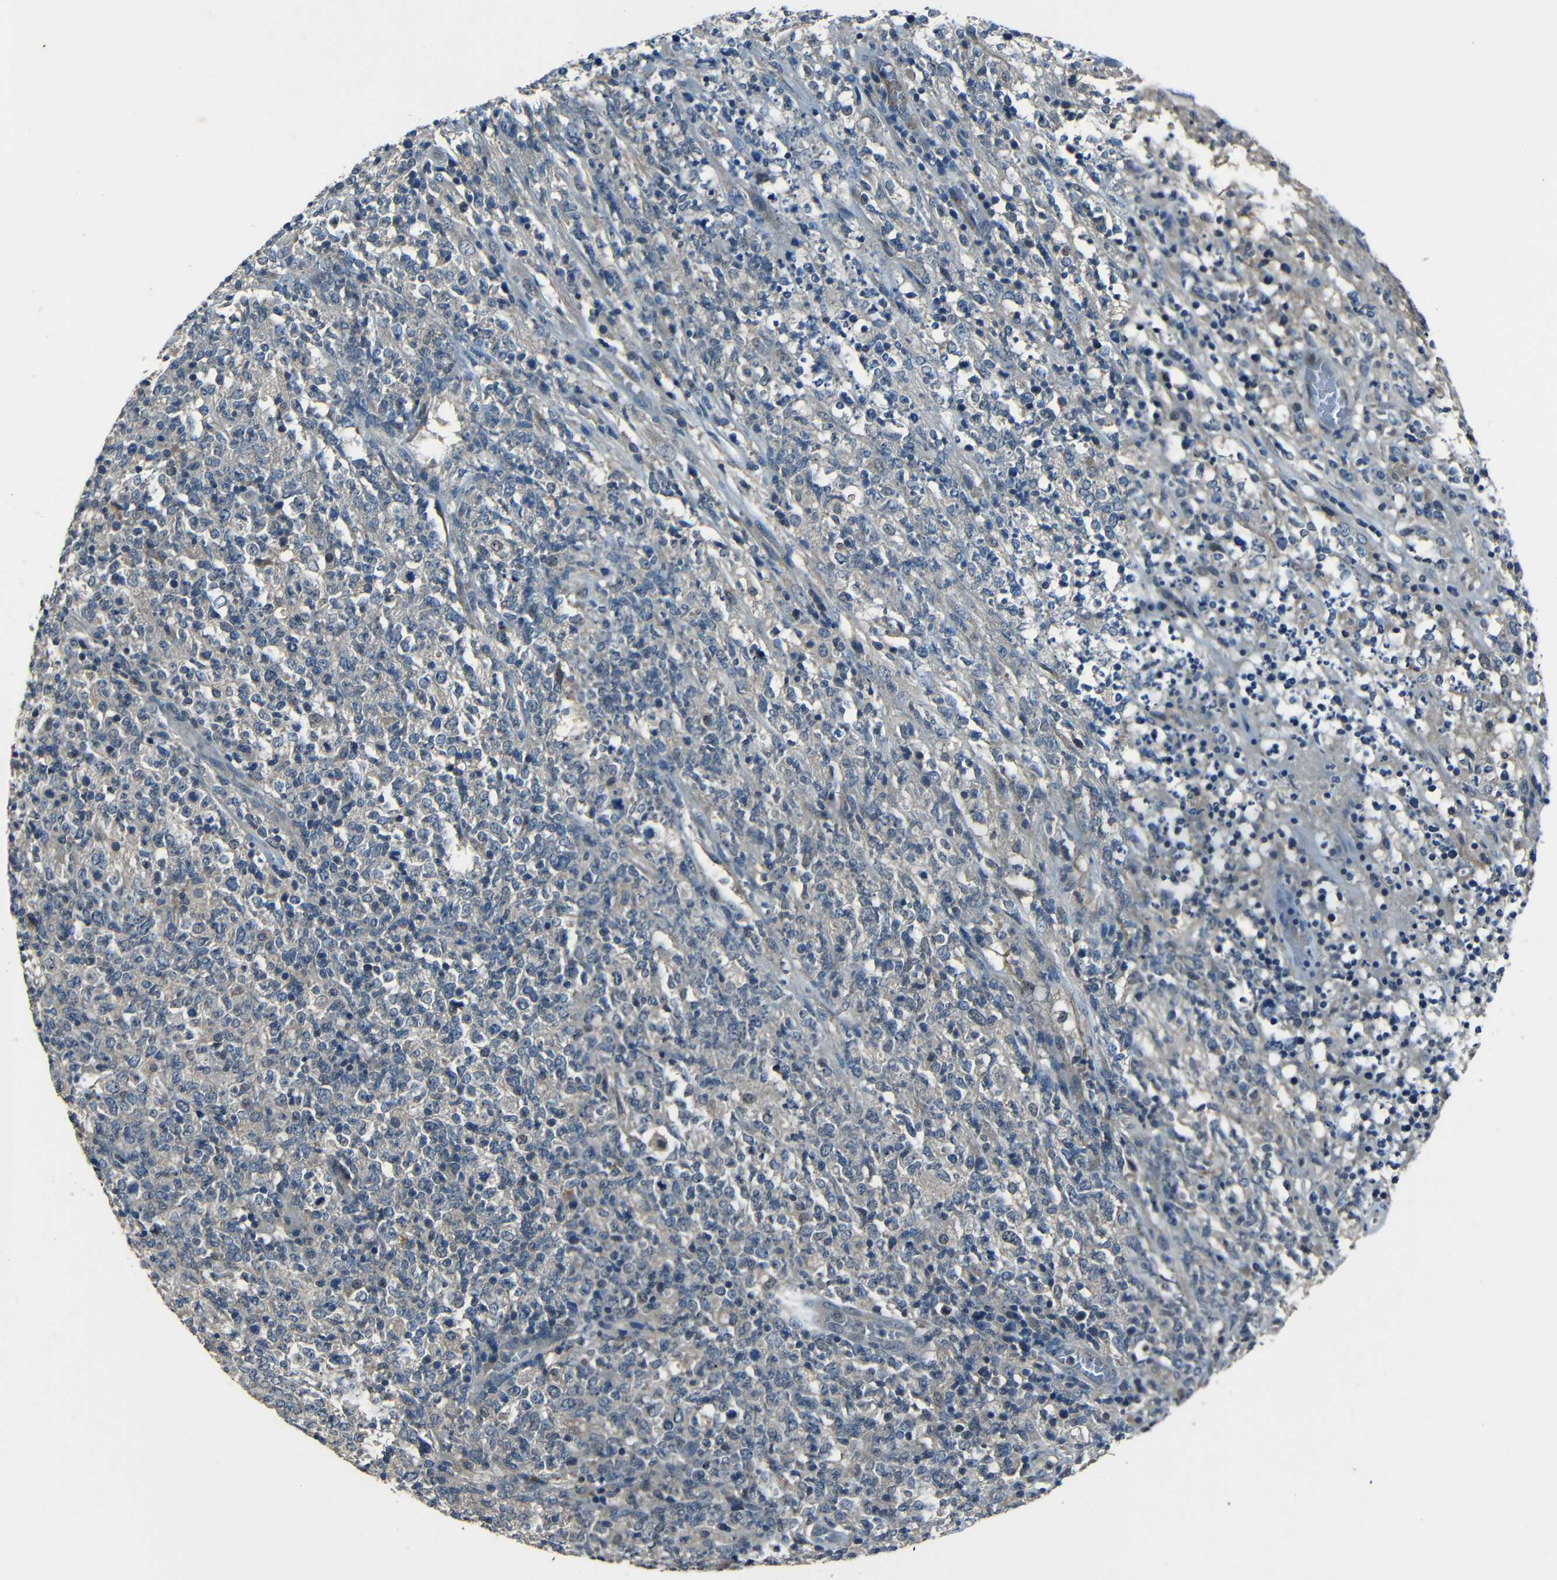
{"staining": {"intensity": "negative", "quantity": "none", "location": "none"}, "tissue": "lymphoma", "cell_type": "Tumor cells", "image_type": "cancer", "snomed": [{"axis": "morphology", "description": "Malignant lymphoma, non-Hodgkin's type, High grade"}, {"axis": "topography", "description": "Lymph node"}], "caption": "DAB (3,3'-diaminobenzidine) immunohistochemical staining of lymphoma shows no significant staining in tumor cells.", "gene": "SLA", "patient": {"sex": "female", "age": 84}}